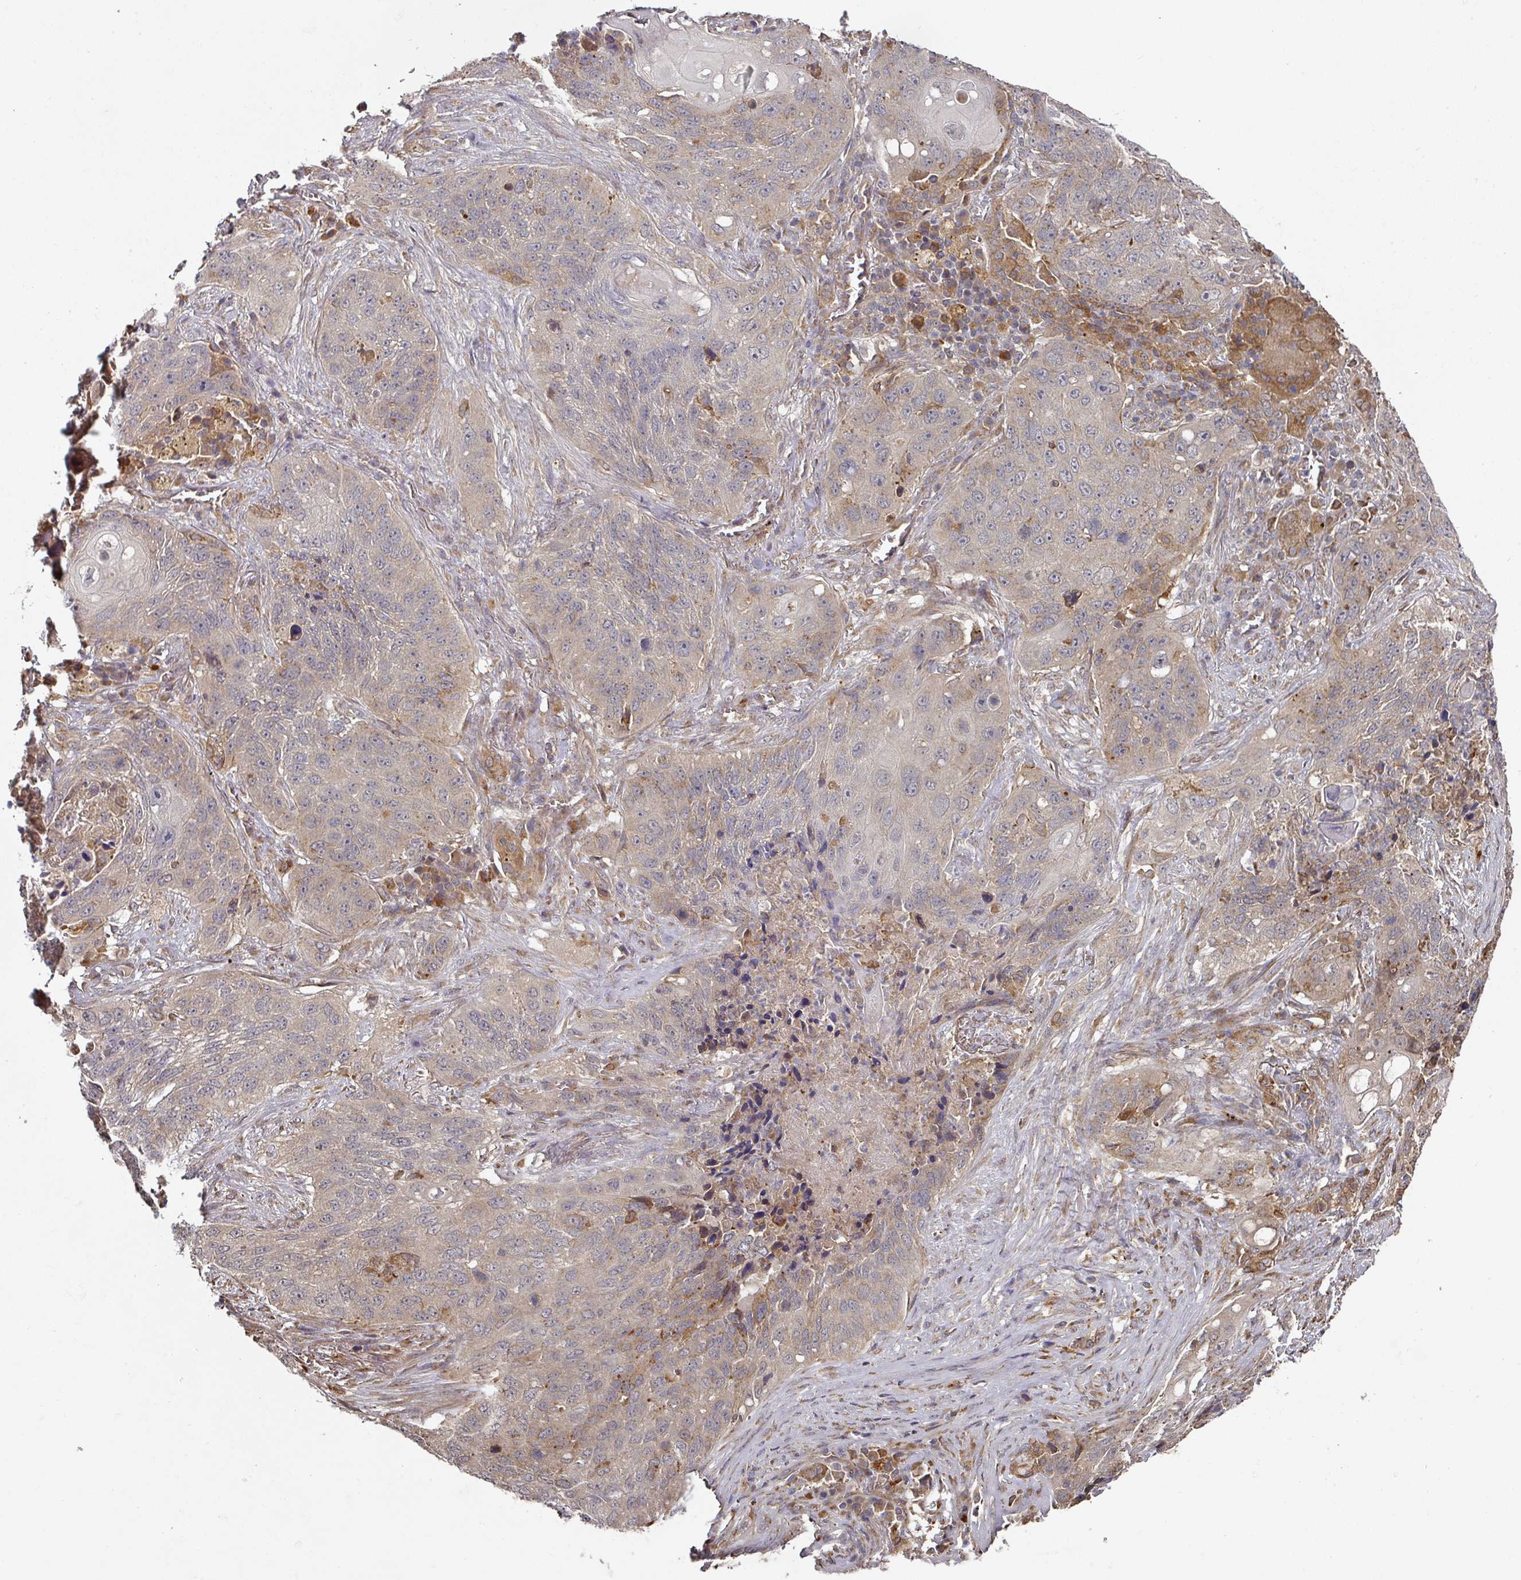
{"staining": {"intensity": "weak", "quantity": "25%-75%", "location": "cytoplasmic/membranous"}, "tissue": "lung cancer", "cell_type": "Tumor cells", "image_type": "cancer", "snomed": [{"axis": "morphology", "description": "Squamous cell carcinoma, NOS"}, {"axis": "topography", "description": "Lung"}], "caption": "IHC of squamous cell carcinoma (lung) exhibits low levels of weak cytoplasmic/membranous positivity in approximately 25%-75% of tumor cells.", "gene": "CEP95", "patient": {"sex": "female", "age": 63}}